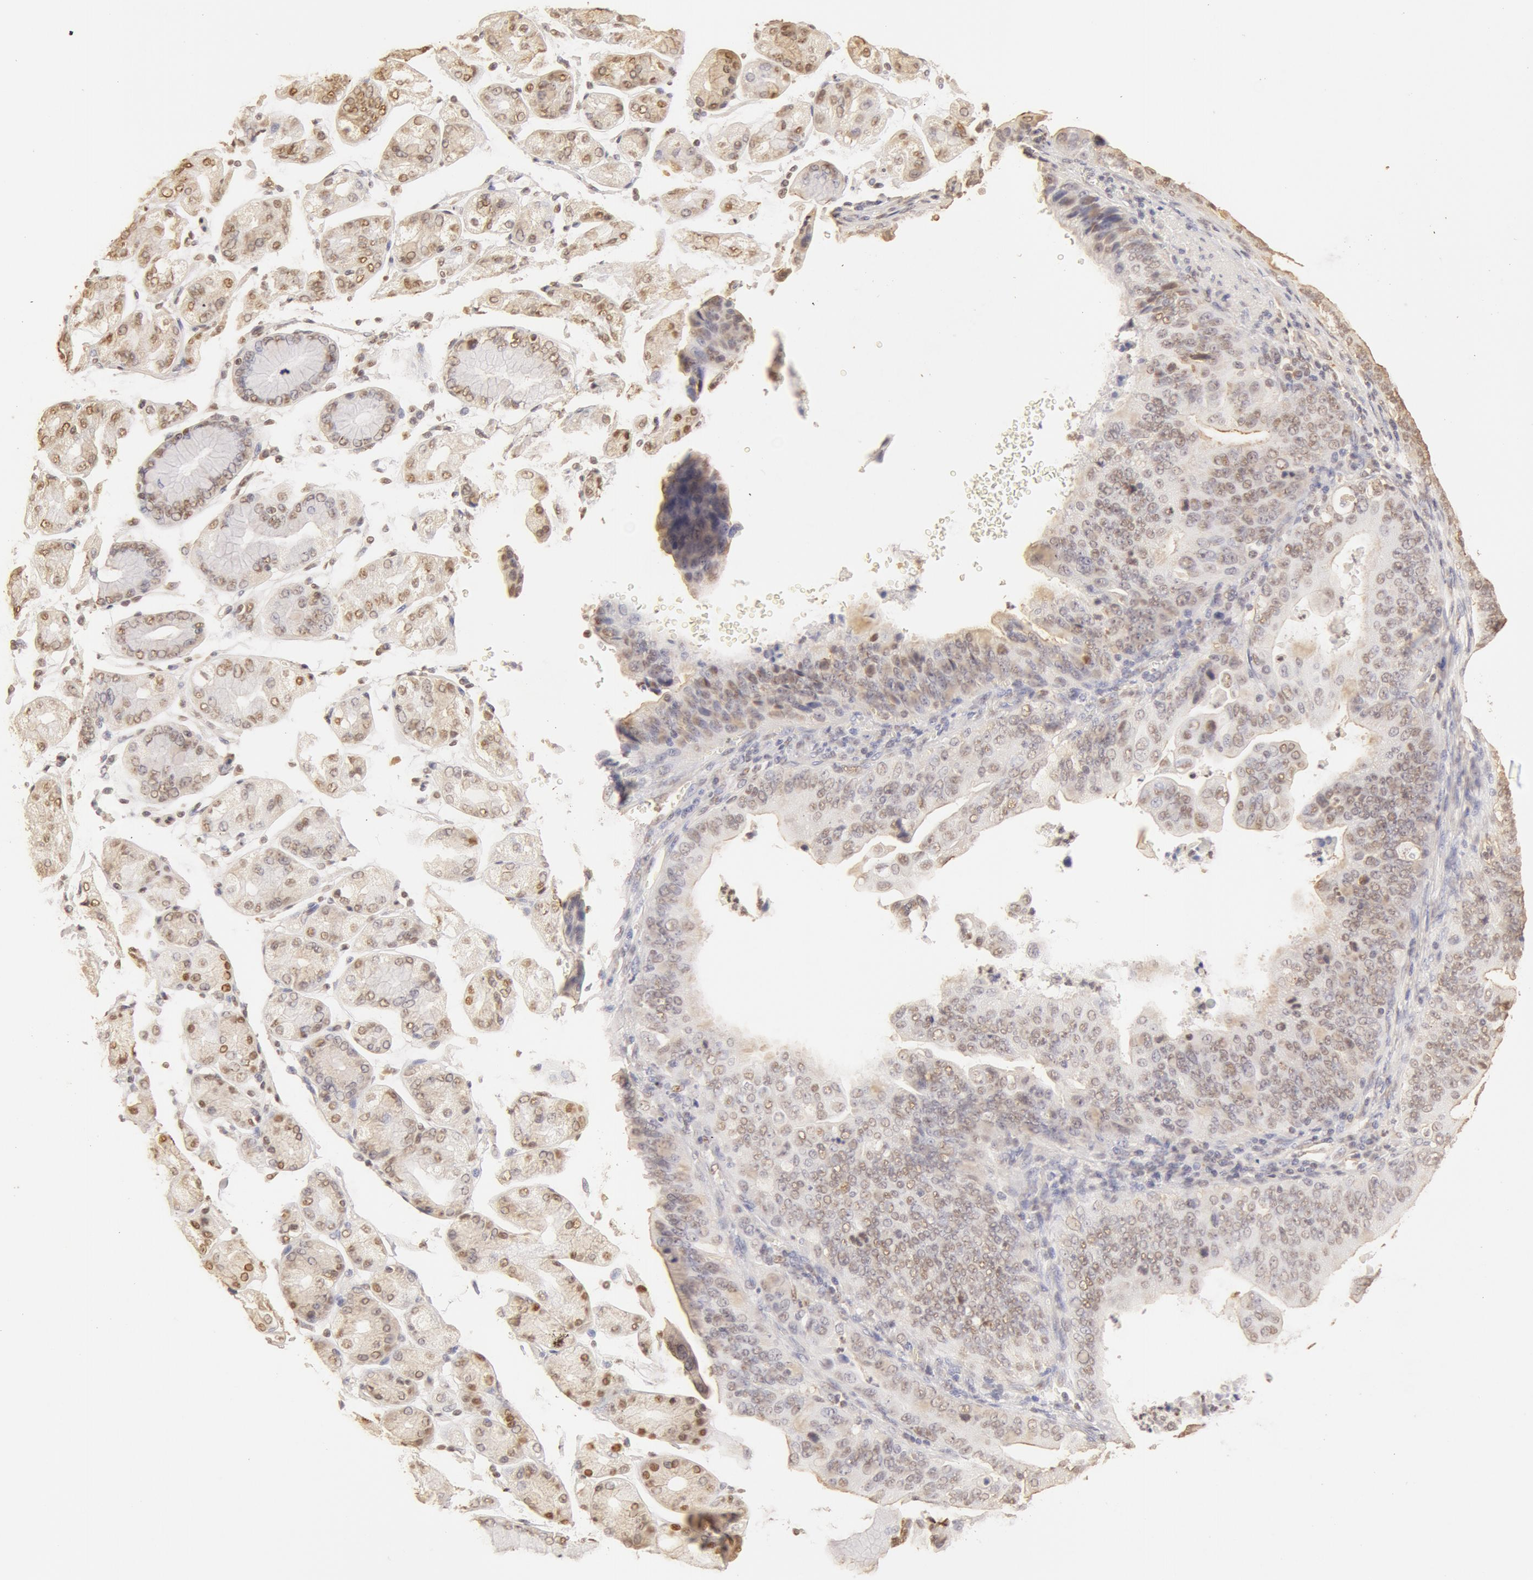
{"staining": {"intensity": "weak", "quantity": ">75%", "location": "cytoplasmic/membranous,nuclear"}, "tissue": "stomach cancer", "cell_type": "Tumor cells", "image_type": "cancer", "snomed": [{"axis": "morphology", "description": "Adenocarcinoma, NOS"}, {"axis": "topography", "description": "Stomach, upper"}], "caption": "Immunohistochemistry micrograph of neoplastic tissue: human adenocarcinoma (stomach) stained using immunohistochemistry (IHC) exhibits low levels of weak protein expression localized specifically in the cytoplasmic/membranous and nuclear of tumor cells, appearing as a cytoplasmic/membranous and nuclear brown color.", "gene": "SNRNP70", "patient": {"sex": "female", "age": 50}}